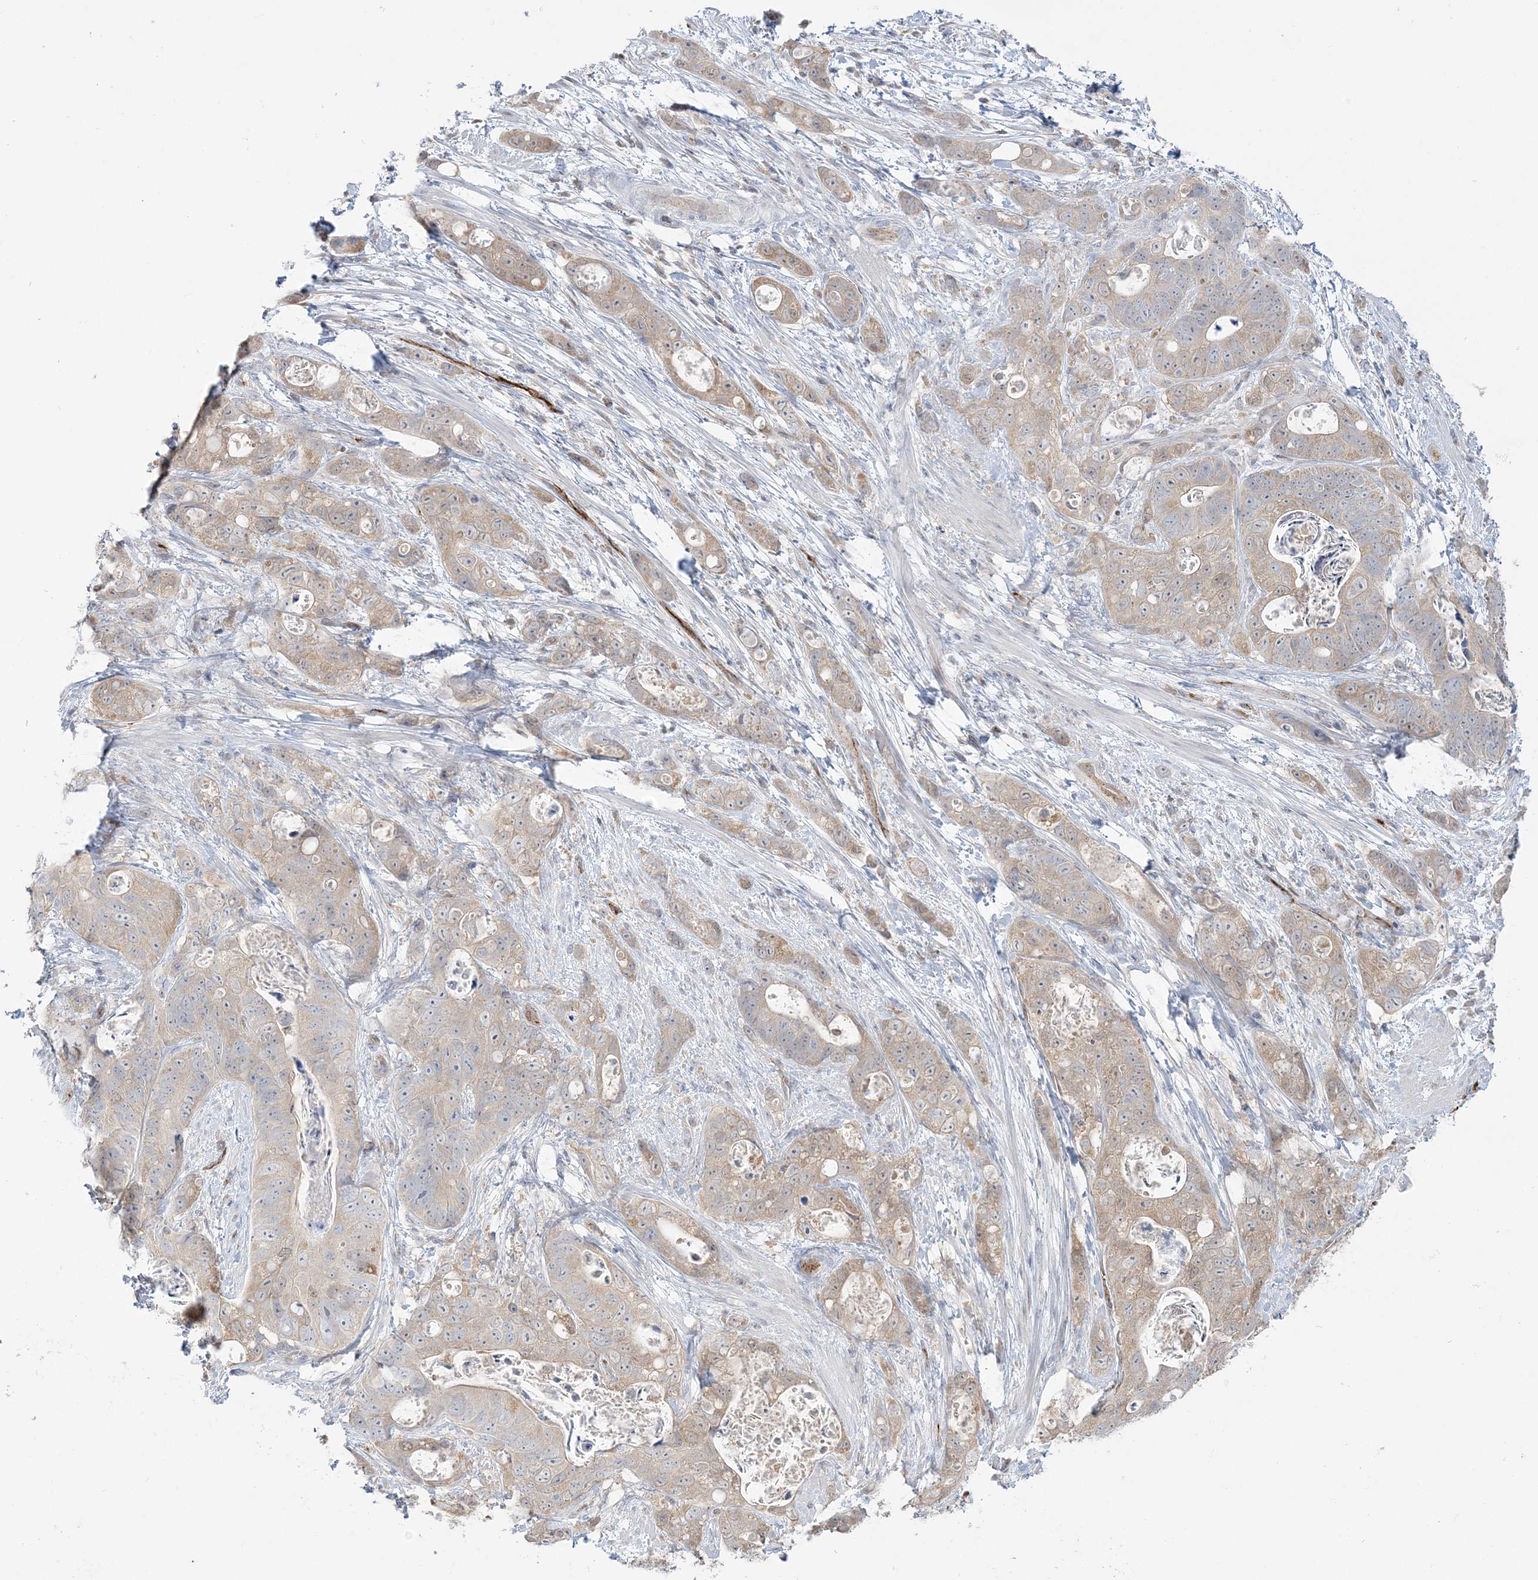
{"staining": {"intensity": "weak", "quantity": ">75%", "location": "cytoplasmic/membranous"}, "tissue": "stomach cancer", "cell_type": "Tumor cells", "image_type": "cancer", "snomed": [{"axis": "morphology", "description": "Normal tissue, NOS"}, {"axis": "morphology", "description": "Adenocarcinoma, NOS"}, {"axis": "topography", "description": "Stomach"}], "caption": "Immunohistochemistry (DAB (3,3'-diaminobenzidine)) staining of human stomach cancer exhibits weak cytoplasmic/membranous protein expression in about >75% of tumor cells. The staining was performed using DAB to visualize the protein expression in brown, while the nuclei were stained in blue with hematoxylin (Magnification: 20x).", "gene": "INPP1", "patient": {"sex": "female", "age": 89}}